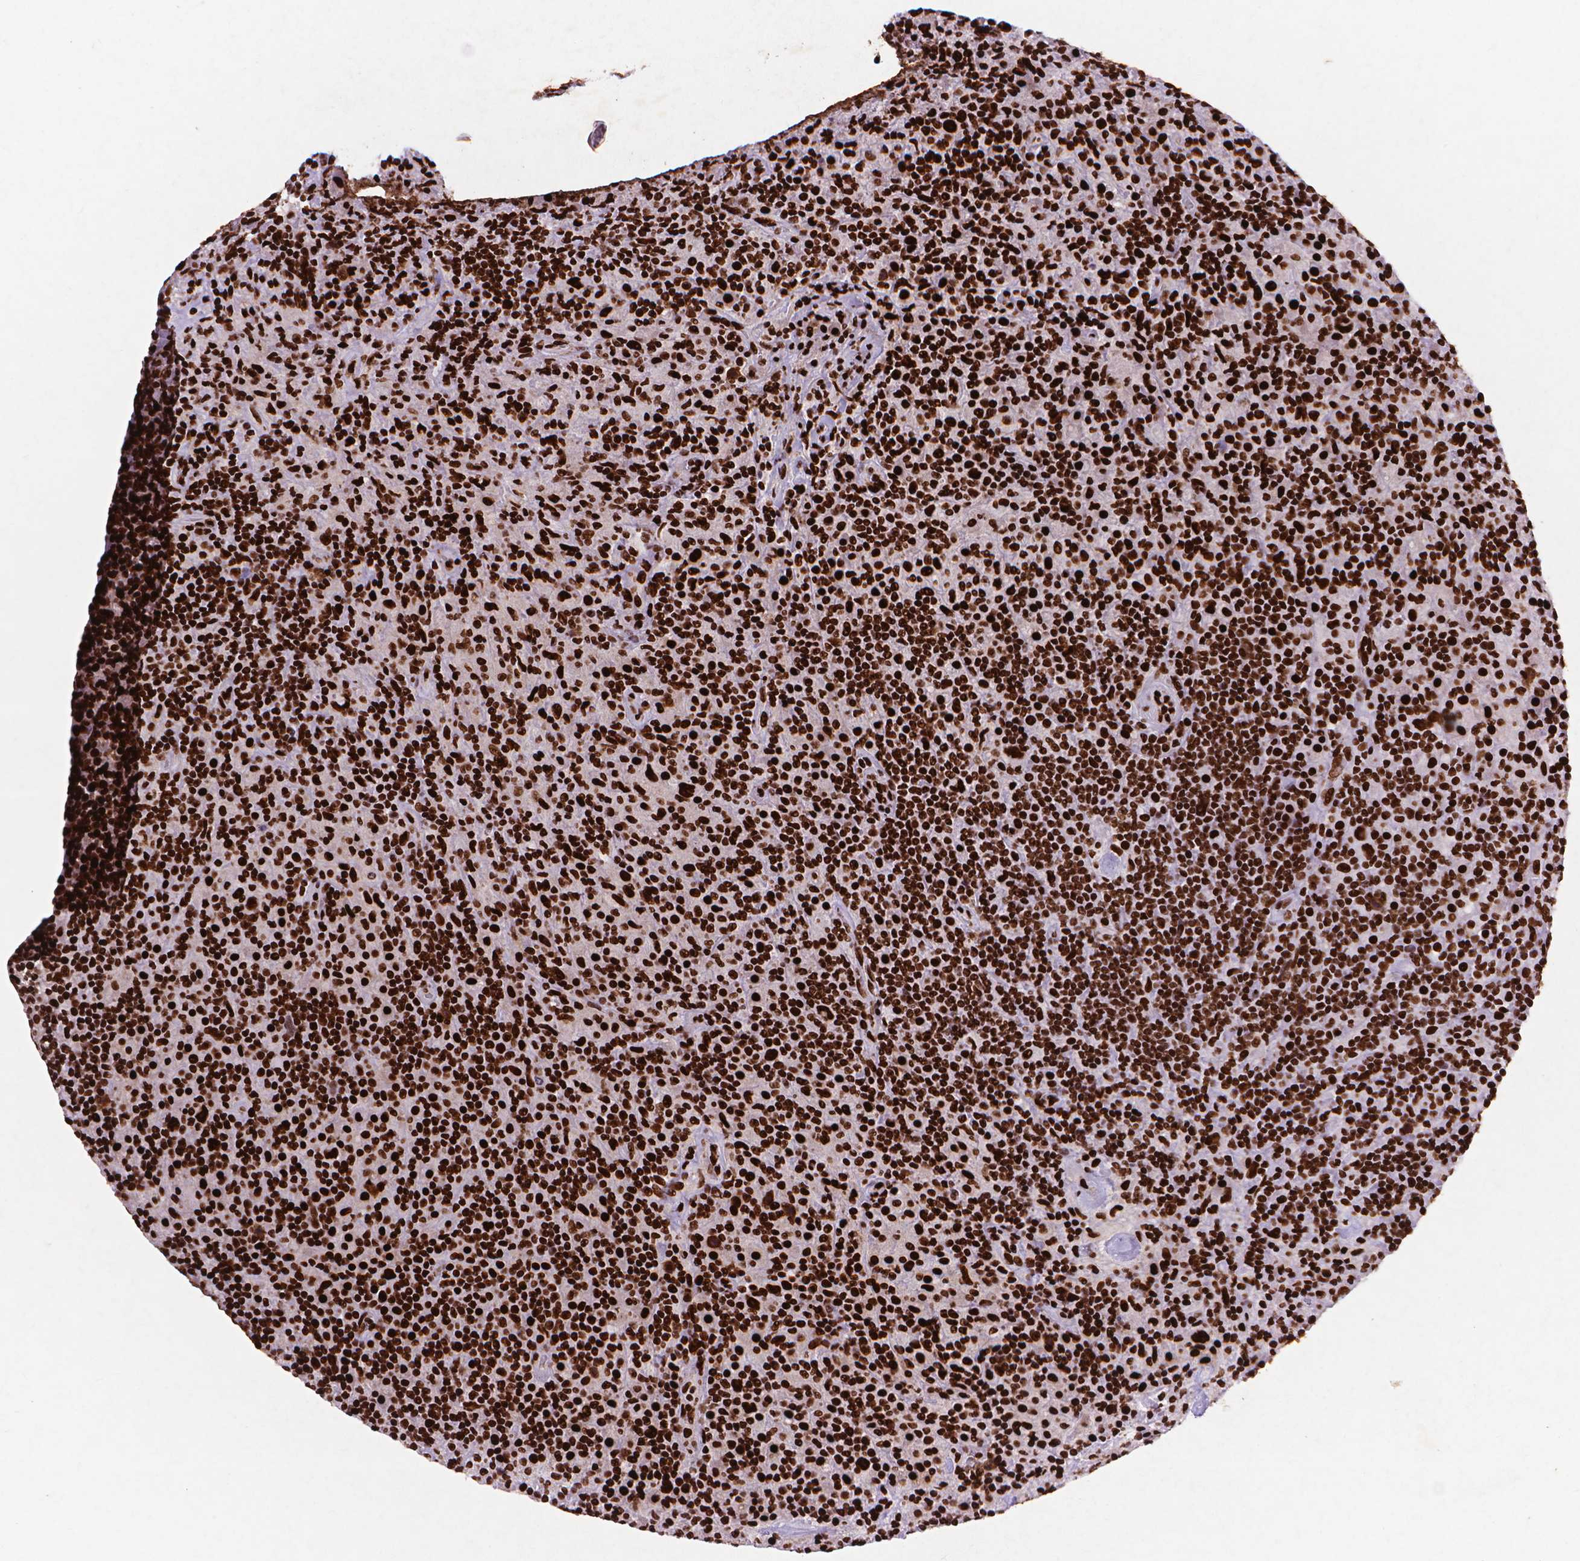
{"staining": {"intensity": "strong", "quantity": ">75%", "location": "nuclear"}, "tissue": "lymphoma", "cell_type": "Tumor cells", "image_type": "cancer", "snomed": [{"axis": "morphology", "description": "Hodgkin's disease, NOS"}, {"axis": "topography", "description": "Lymph node"}], "caption": "This image displays Hodgkin's disease stained with immunohistochemistry (IHC) to label a protein in brown. The nuclear of tumor cells show strong positivity for the protein. Nuclei are counter-stained blue.", "gene": "CITED2", "patient": {"sex": "male", "age": 70}}